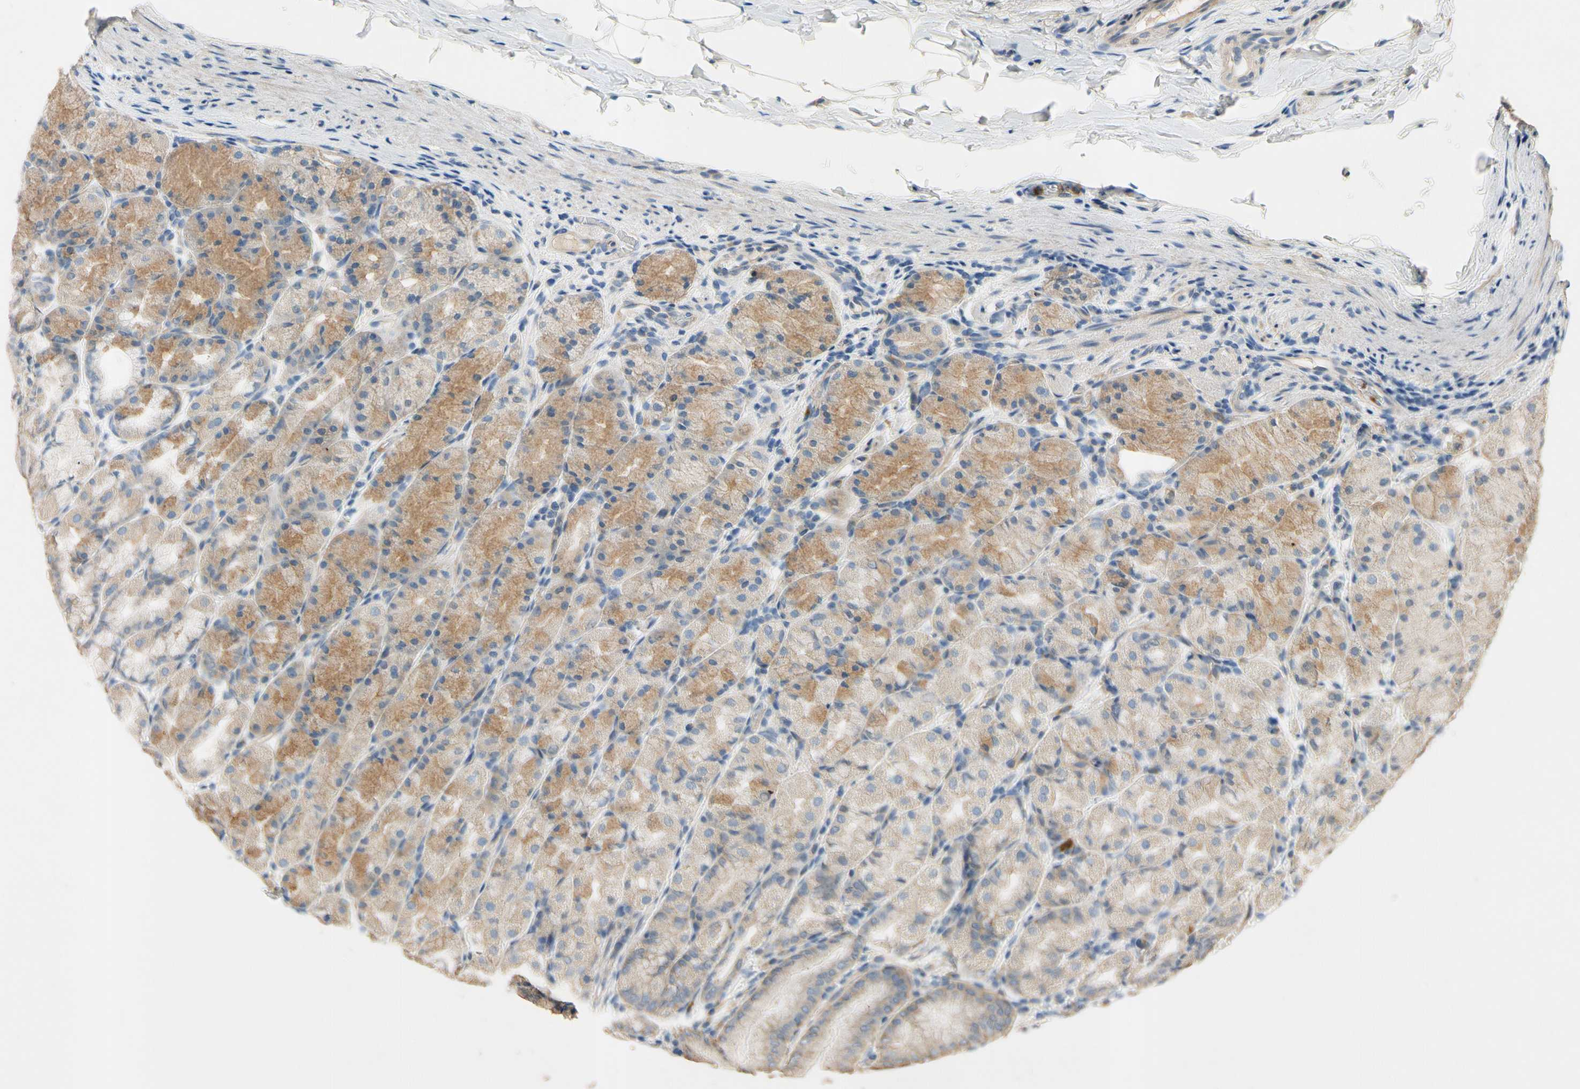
{"staining": {"intensity": "moderate", "quantity": "<25%", "location": "cytoplasmic/membranous"}, "tissue": "stomach", "cell_type": "Glandular cells", "image_type": "normal", "snomed": [{"axis": "morphology", "description": "Normal tissue, NOS"}, {"axis": "topography", "description": "Stomach, upper"}], "caption": "Protein staining of unremarkable stomach reveals moderate cytoplasmic/membranous staining in approximately <25% of glandular cells.", "gene": "SIGLEC5", "patient": {"sex": "male", "age": 68}}